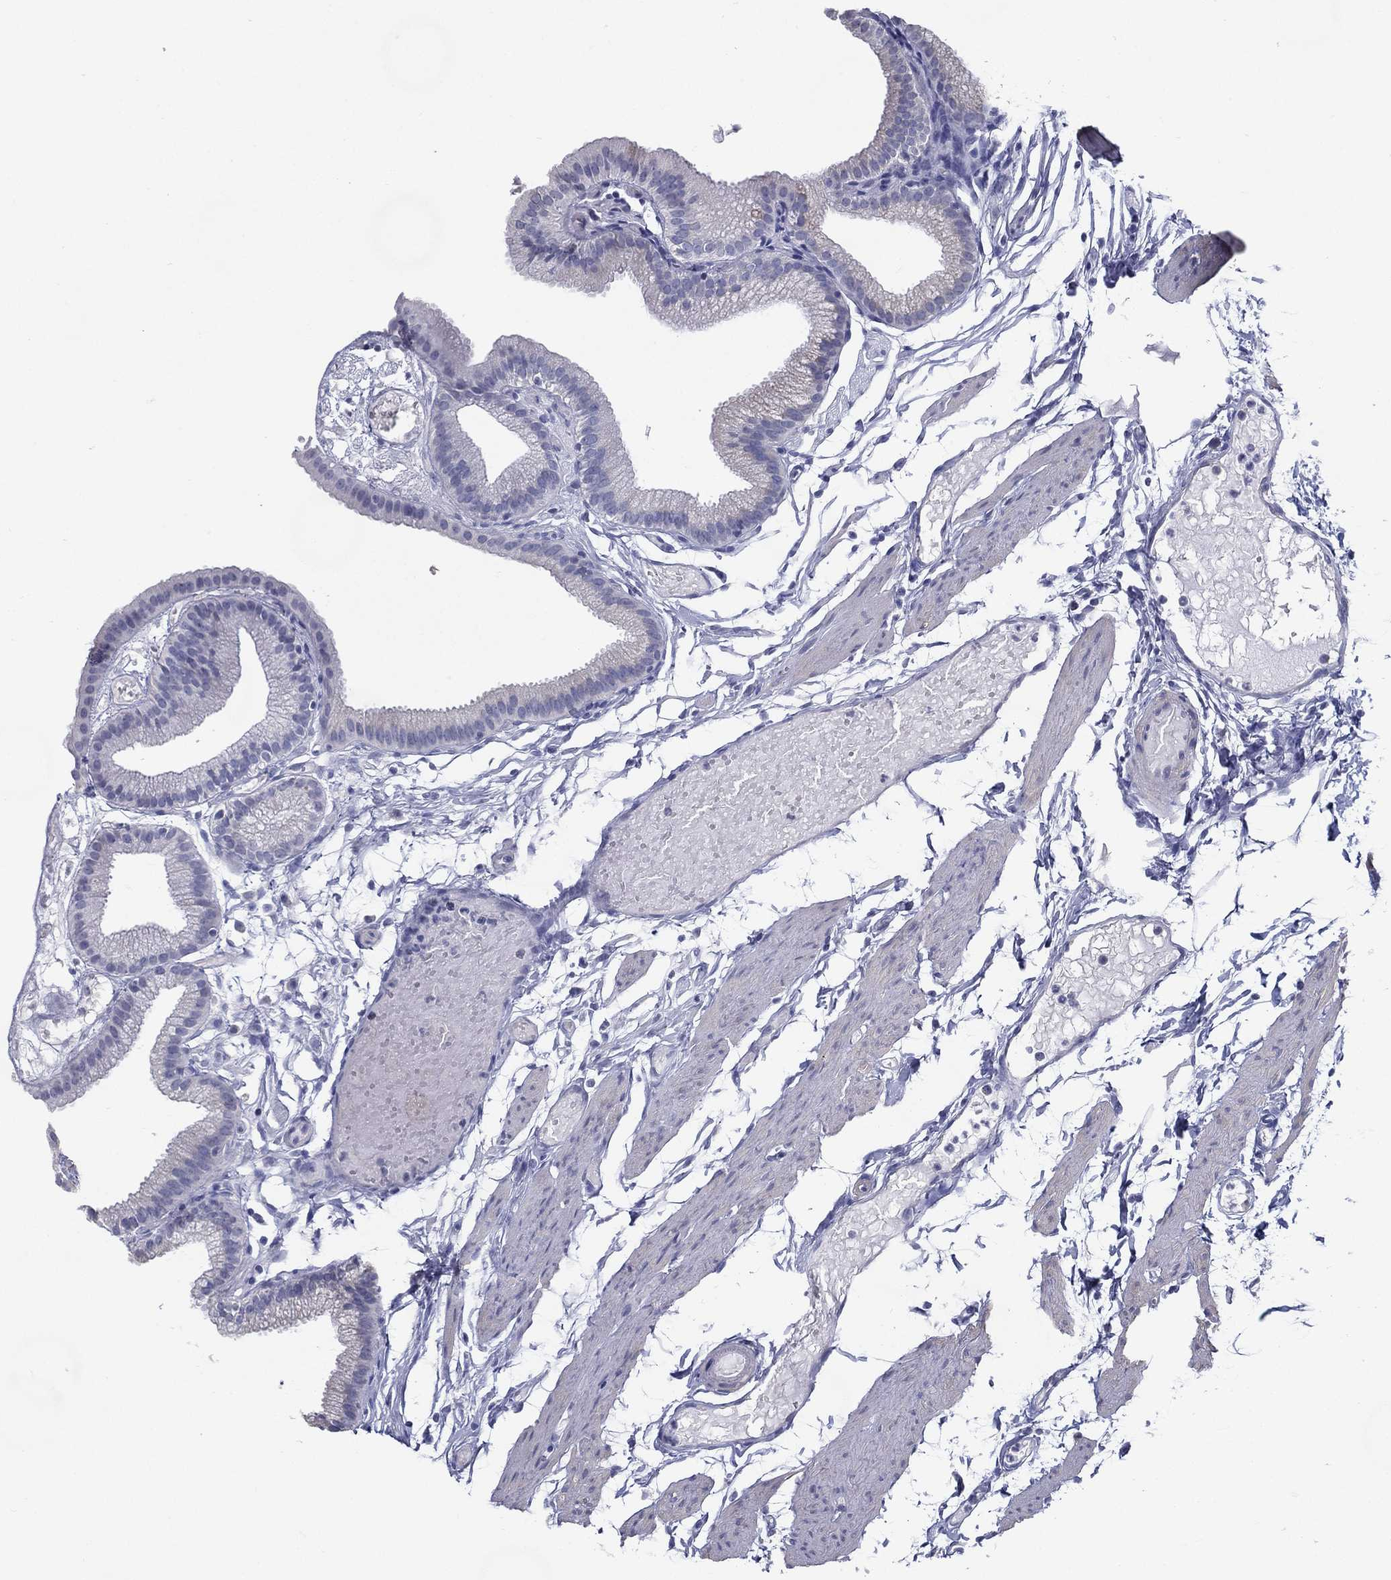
{"staining": {"intensity": "negative", "quantity": "none", "location": "none"}, "tissue": "gallbladder", "cell_type": "Glandular cells", "image_type": "normal", "snomed": [{"axis": "morphology", "description": "Normal tissue, NOS"}, {"axis": "topography", "description": "Gallbladder"}], "caption": "This is an immunohistochemistry (IHC) image of normal gallbladder. There is no staining in glandular cells.", "gene": "C19orf18", "patient": {"sex": "female", "age": 45}}